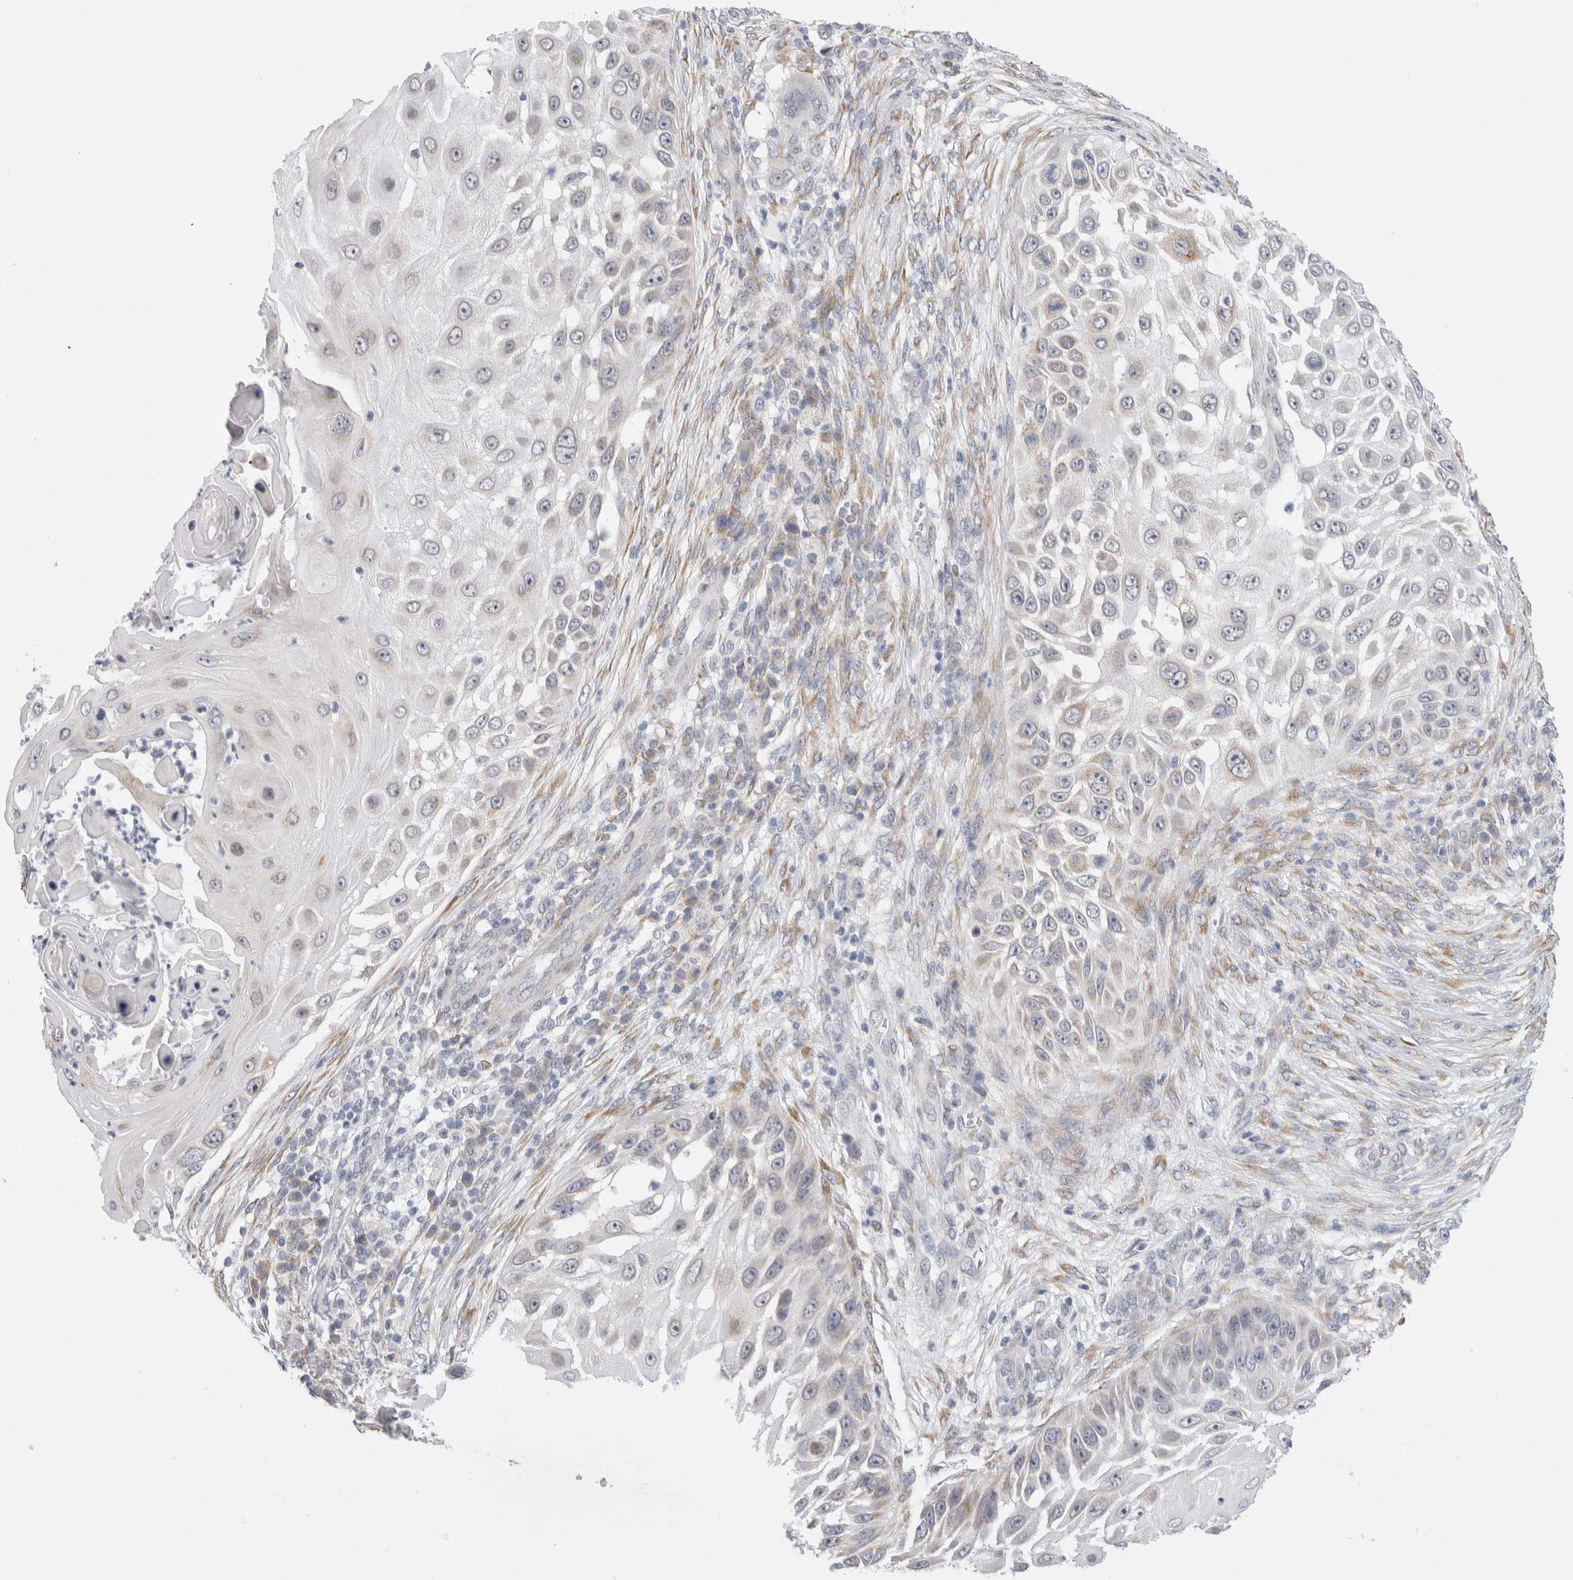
{"staining": {"intensity": "weak", "quantity": "<25%", "location": "cytoplasmic/membranous,nuclear"}, "tissue": "skin cancer", "cell_type": "Tumor cells", "image_type": "cancer", "snomed": [{"axis": "morphology", "description": "Squamous cell carcinoma, NOS"}, {"axis": "topography", "description": "Skin"}], "caption": "Immunohistochemistry histopathology image of human skin cancer stained for a protein (brown), which displays no staining in tumor cells.", "gene": "TRMT1L", "patient": {"sex": "female", "age": 44}}